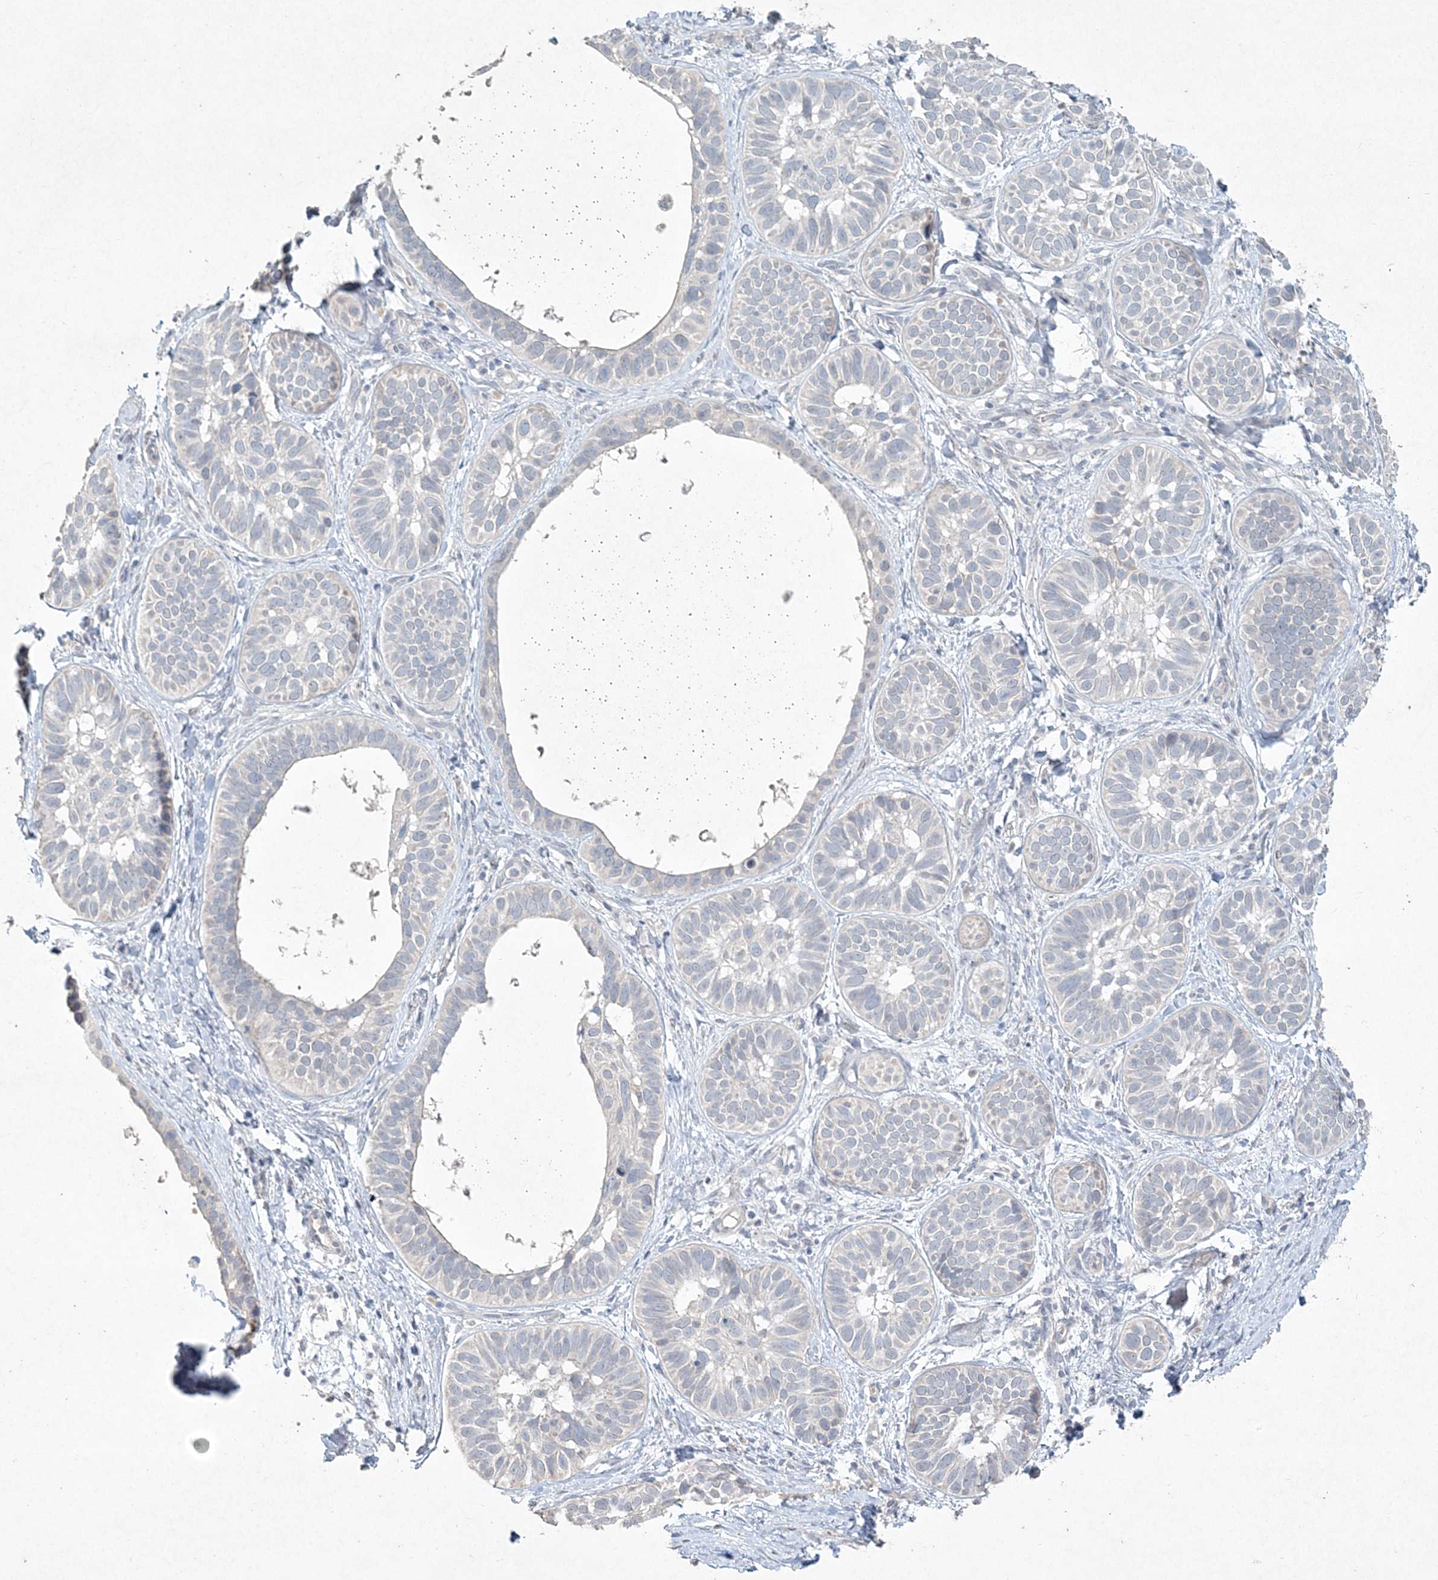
{"staining": {"intensity": "negative", "quantity": "none", "location": "none"}, "tissue": "skin cancer", "cell_type": "Tumor cells", "image_type": "cancer", "snomed": [{"axis": "morphology", "description": "Basal cell carcinoma"}, {"axis": "topography", "description": "Skin"}], "caption": "Tumor cells are negative for protein expression in human skin cancer. (Brightfield microscopy of DAB immunohistochemistry at high magnification).", "gene": "DNAH5", "patient": {"sex": "male", "age": 62}}